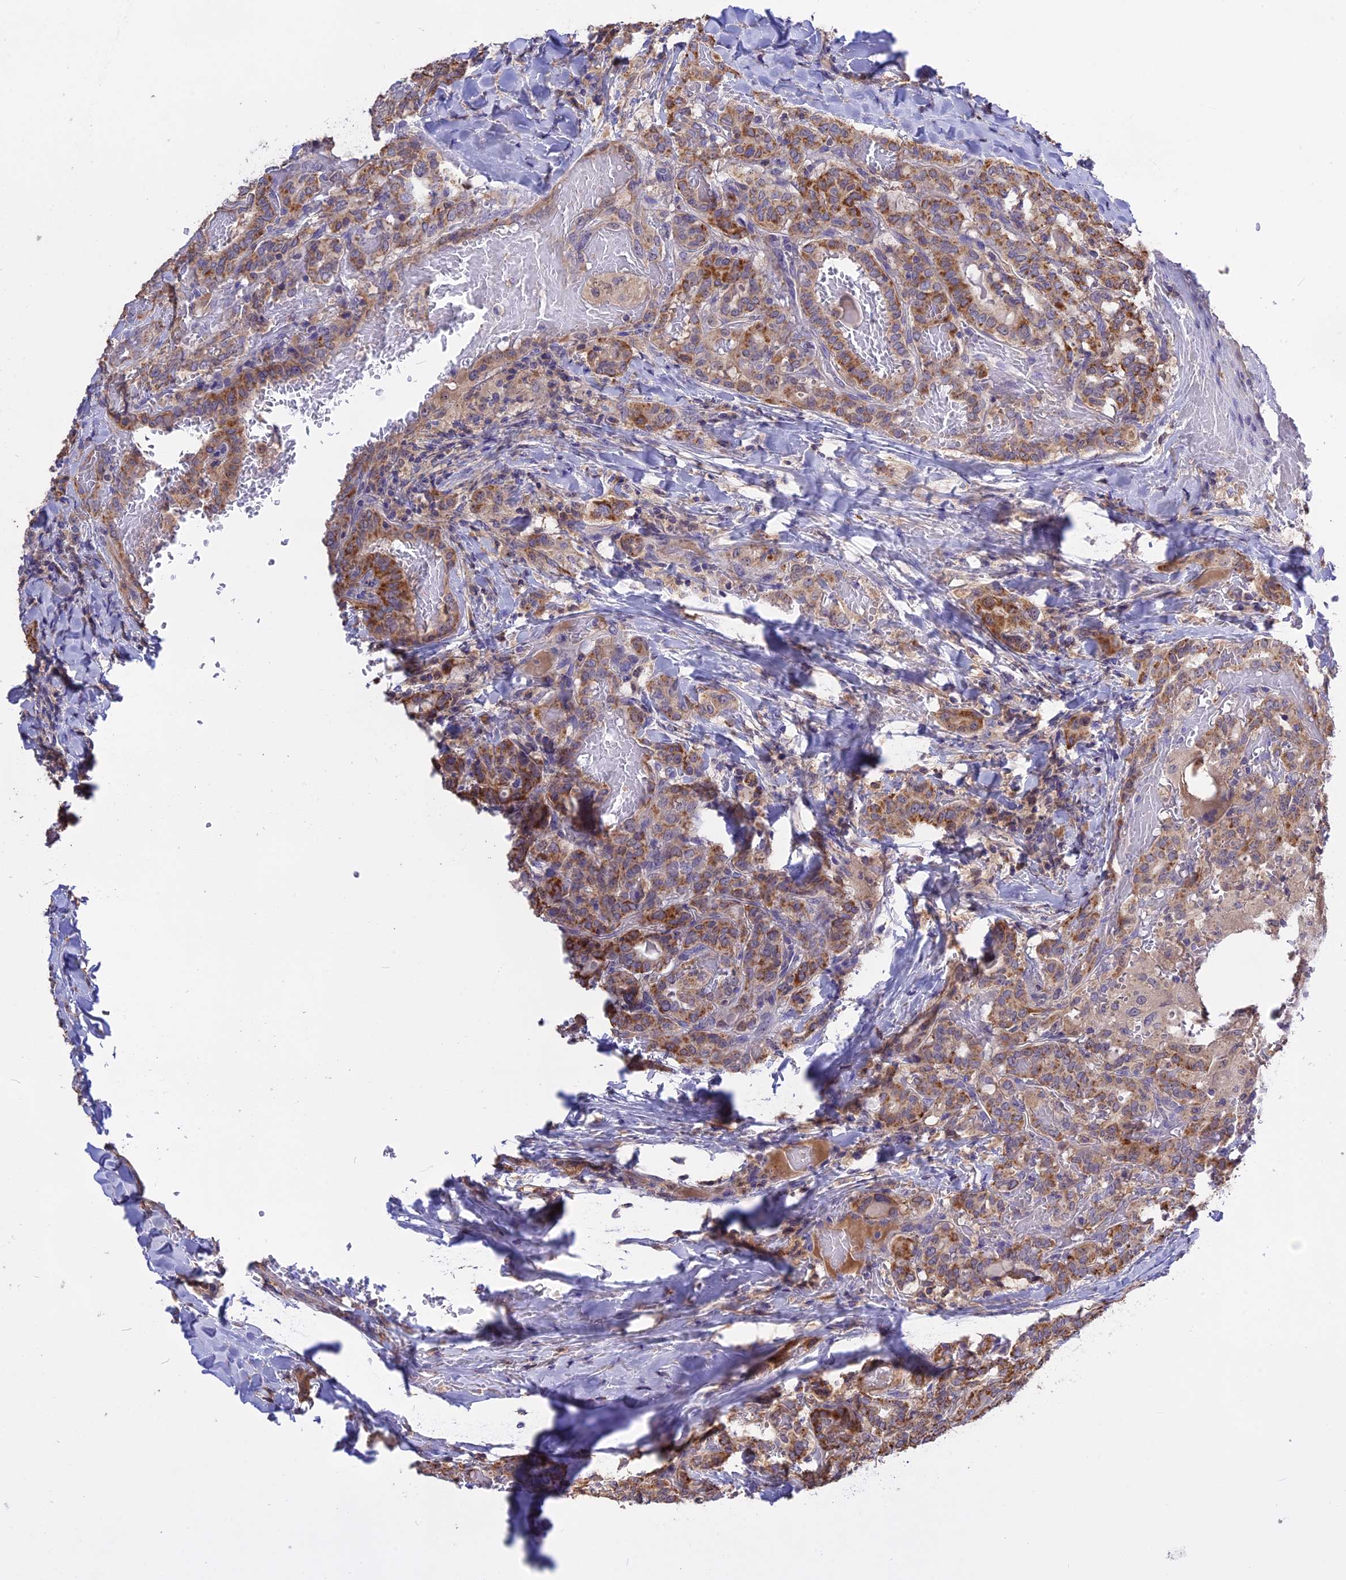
{"staining": {"intensity": "moderate", "quantity": ">75%", "location": "cytoplasmic/membranous"}, "tissue": "thyroid cancer", "cell_type": "Tumor cells", "image_type": "cancer", "snomed": [{"axis": "morphology", "description": "Papillary adenocarcinoma, NOS"}, {"axis": "topography", "description": "Thyroid gland"}], "caption": "Thyroid cancer stained with a brown dye displays moderate cytoplasmic/membranous positive staining in approximately >75% of tumor cells.", "gene": "NUDT8", "patient": {"sex": "female", "age": 72}}